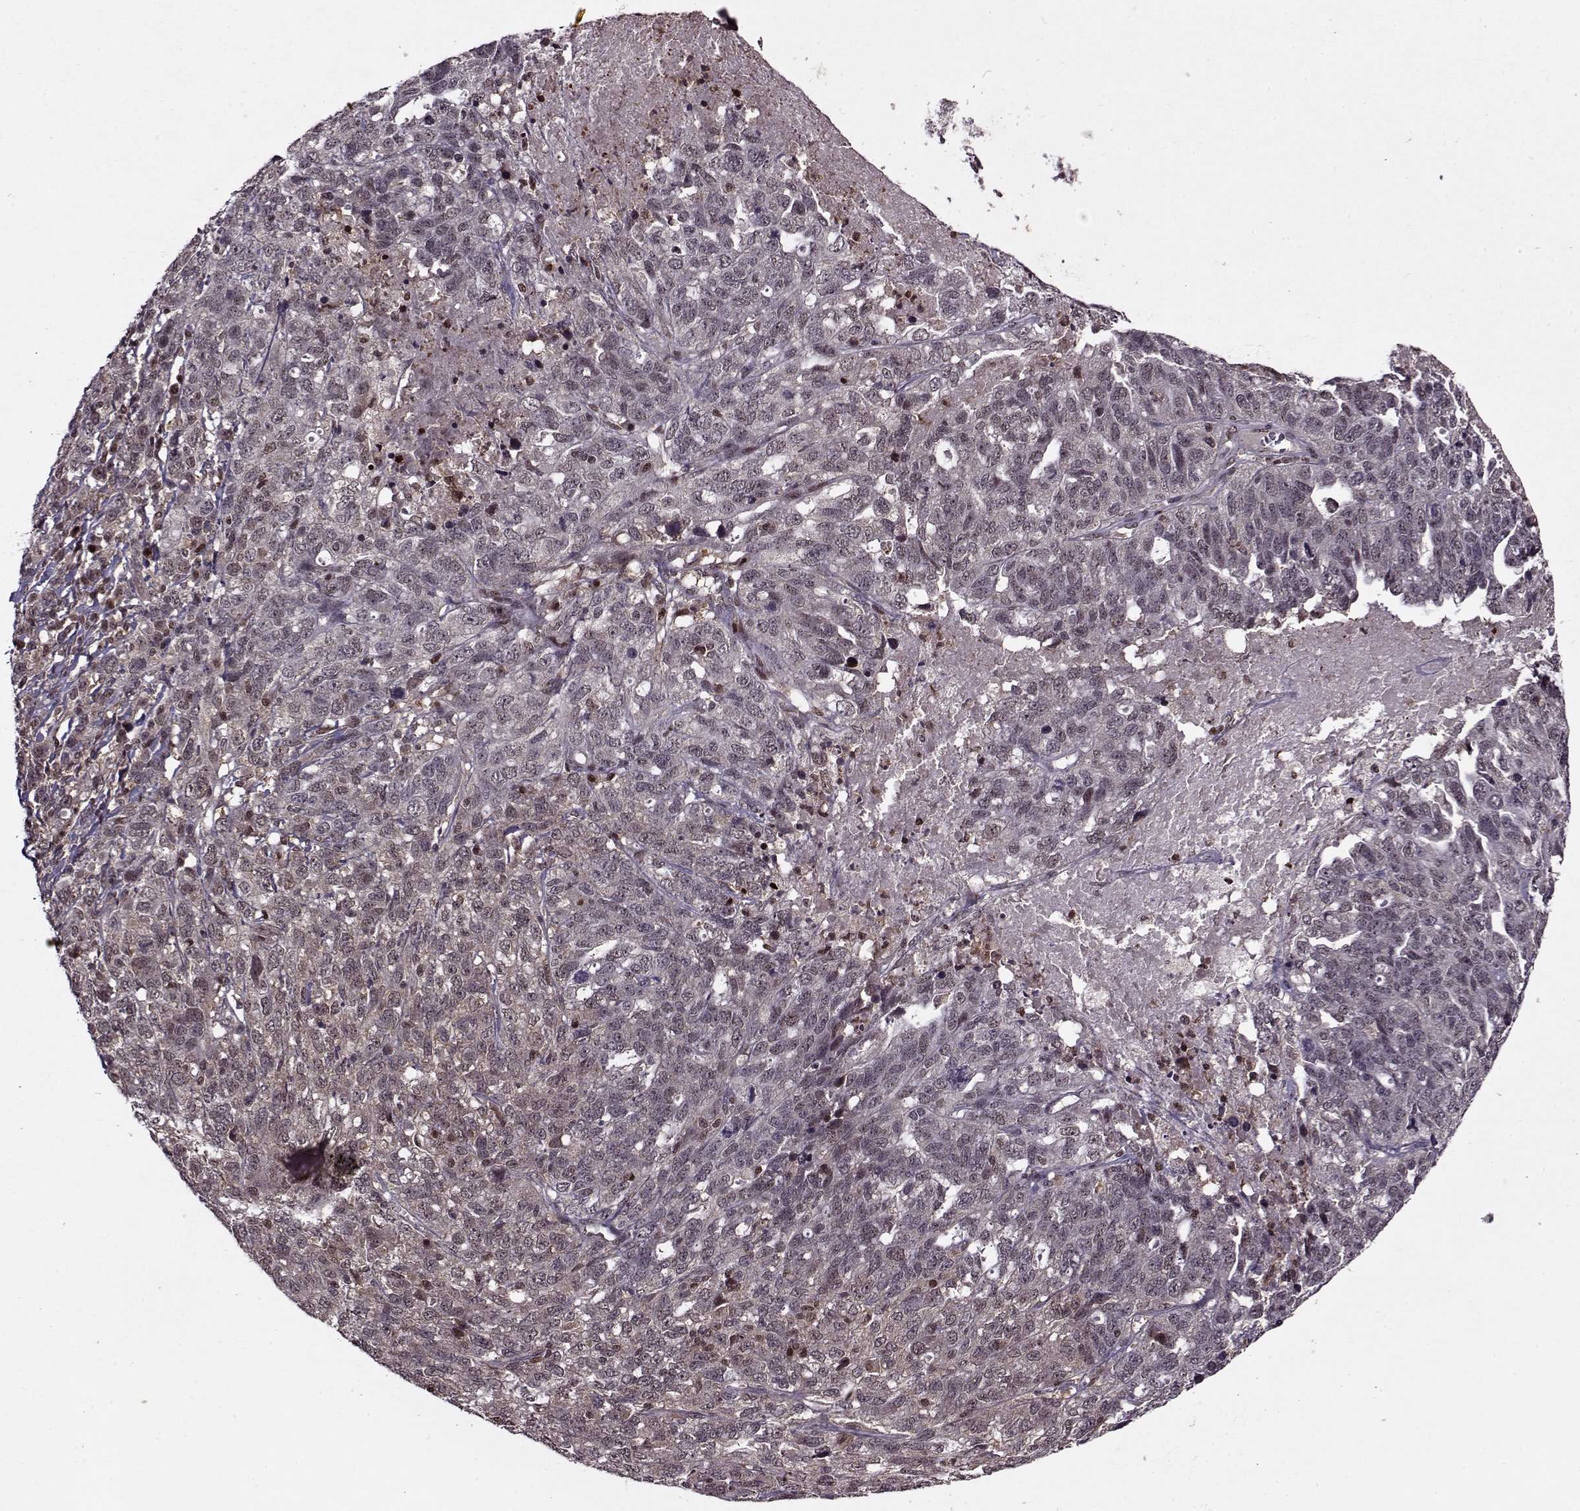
{"staining": {"intensity": "negative", "quantity": "none", "location": "none"}, "tissue": "ovarian cancer", "cell_type": "Tumor cells", "image_type": "cancer", "snomed": [{"axis": "morphology", "description": "Cystadenocarcinoma, serous, NOS"}, {"axis": "topography", "description": "Ovary"}], "caption": "This is an immunohistochemistry (IHC) photomicrograph of ovarian cancer (serous cystadenocarcinoma). There is no positivity in tumor cells.", "gene": "PSMA7", "patient": {"sex": "female", "age": 71}}